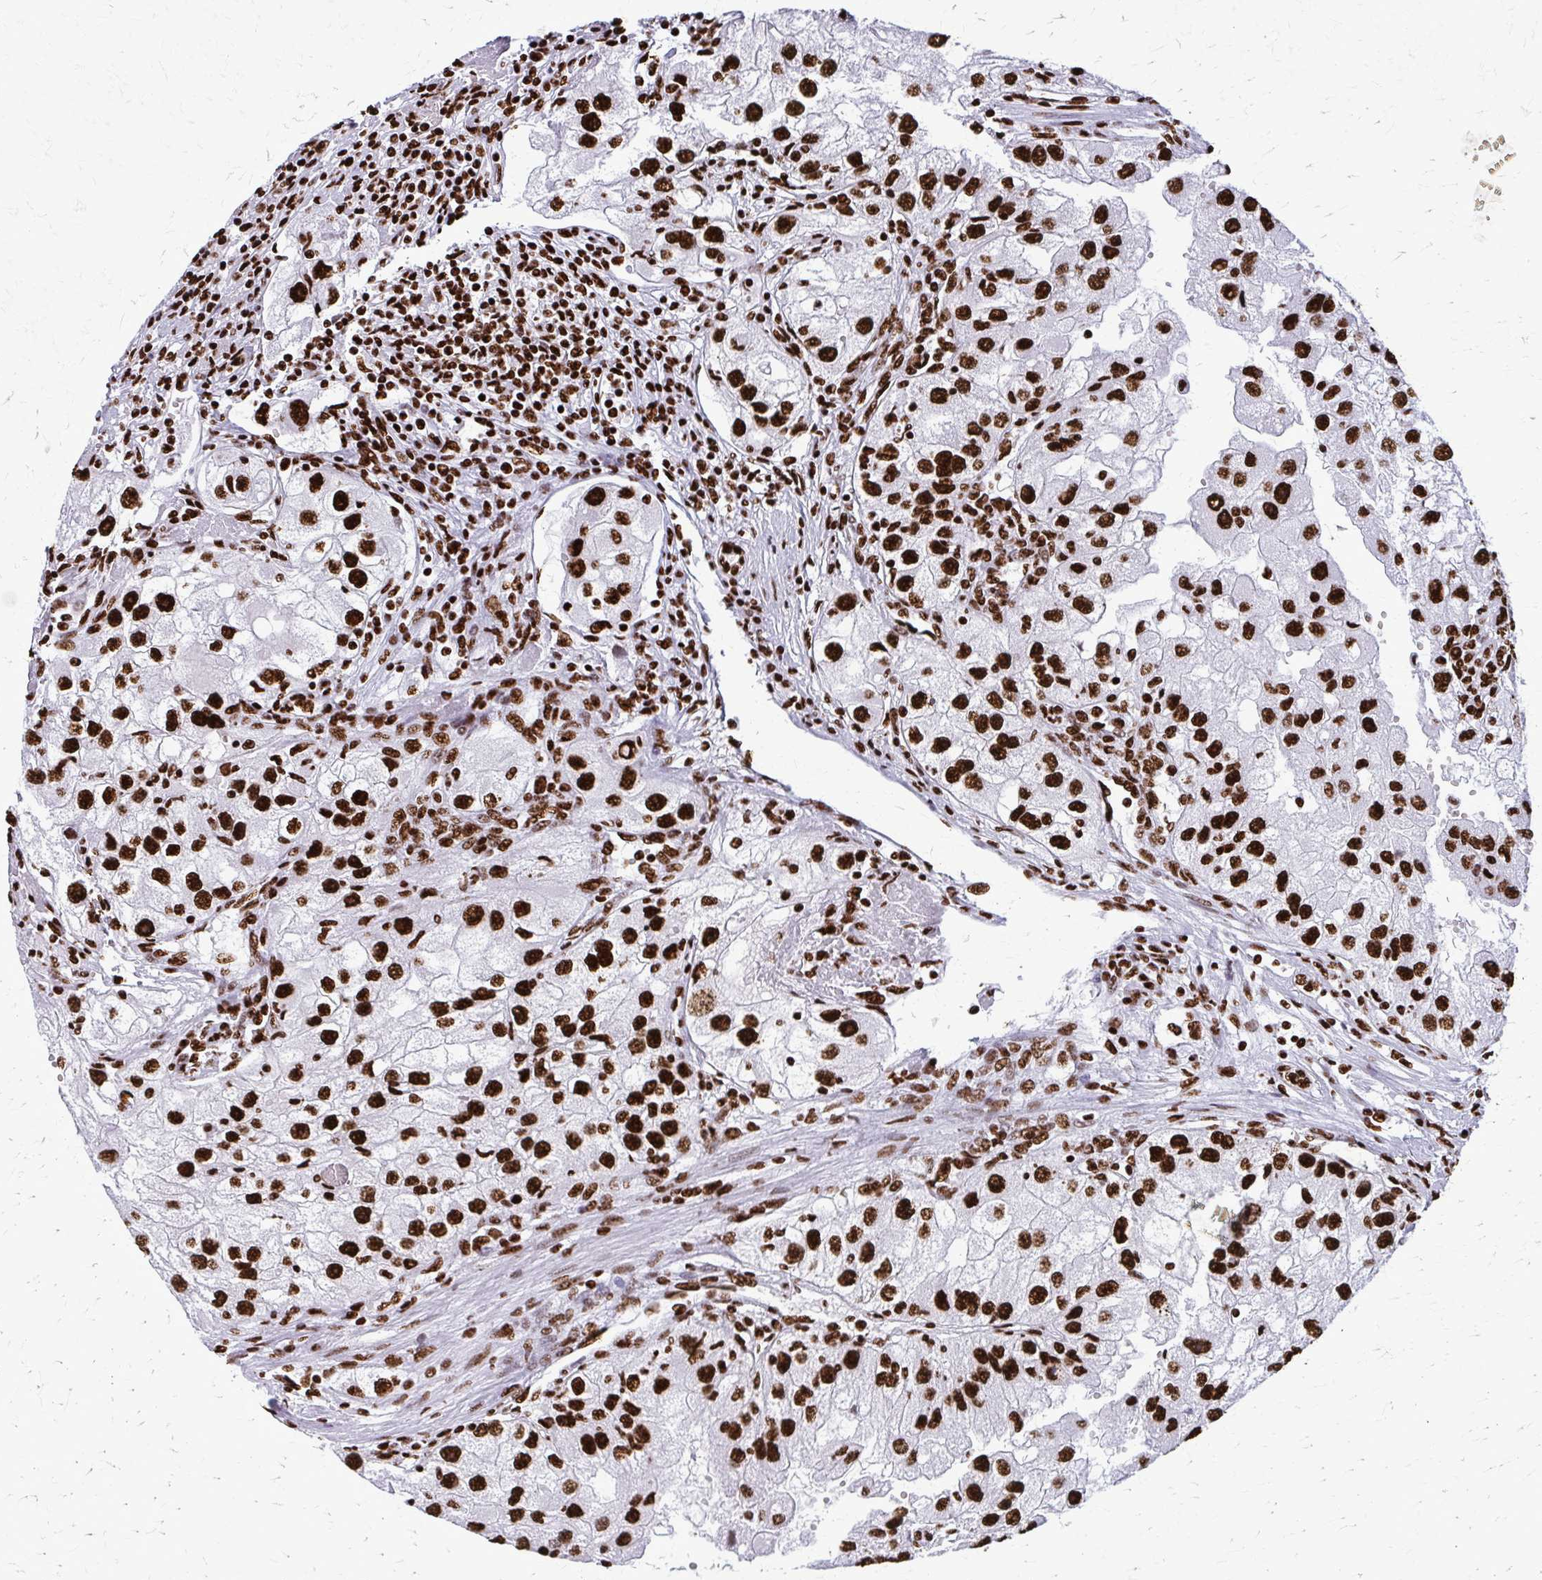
{"staining": {"intensity": "strong", "quantity": ">75%", "location": "nuclear"}, "tissue": "renal cancer", "cell_type": "Tumor cells", "image_type": "cancer", "snomed": [{"axis": "morphology", "description": "Adenocarcinoma, NOS"}, {"axis": "topography", "description": "Kidney"}], "caption": "A high-resolution histopathology image shows IHC staining of renal cancer, which reveals strong nuclear positivity in approximately >75% of tumor cells.", "gene": "SFPQ", "patient": {"sex": "male", "age": 63}}